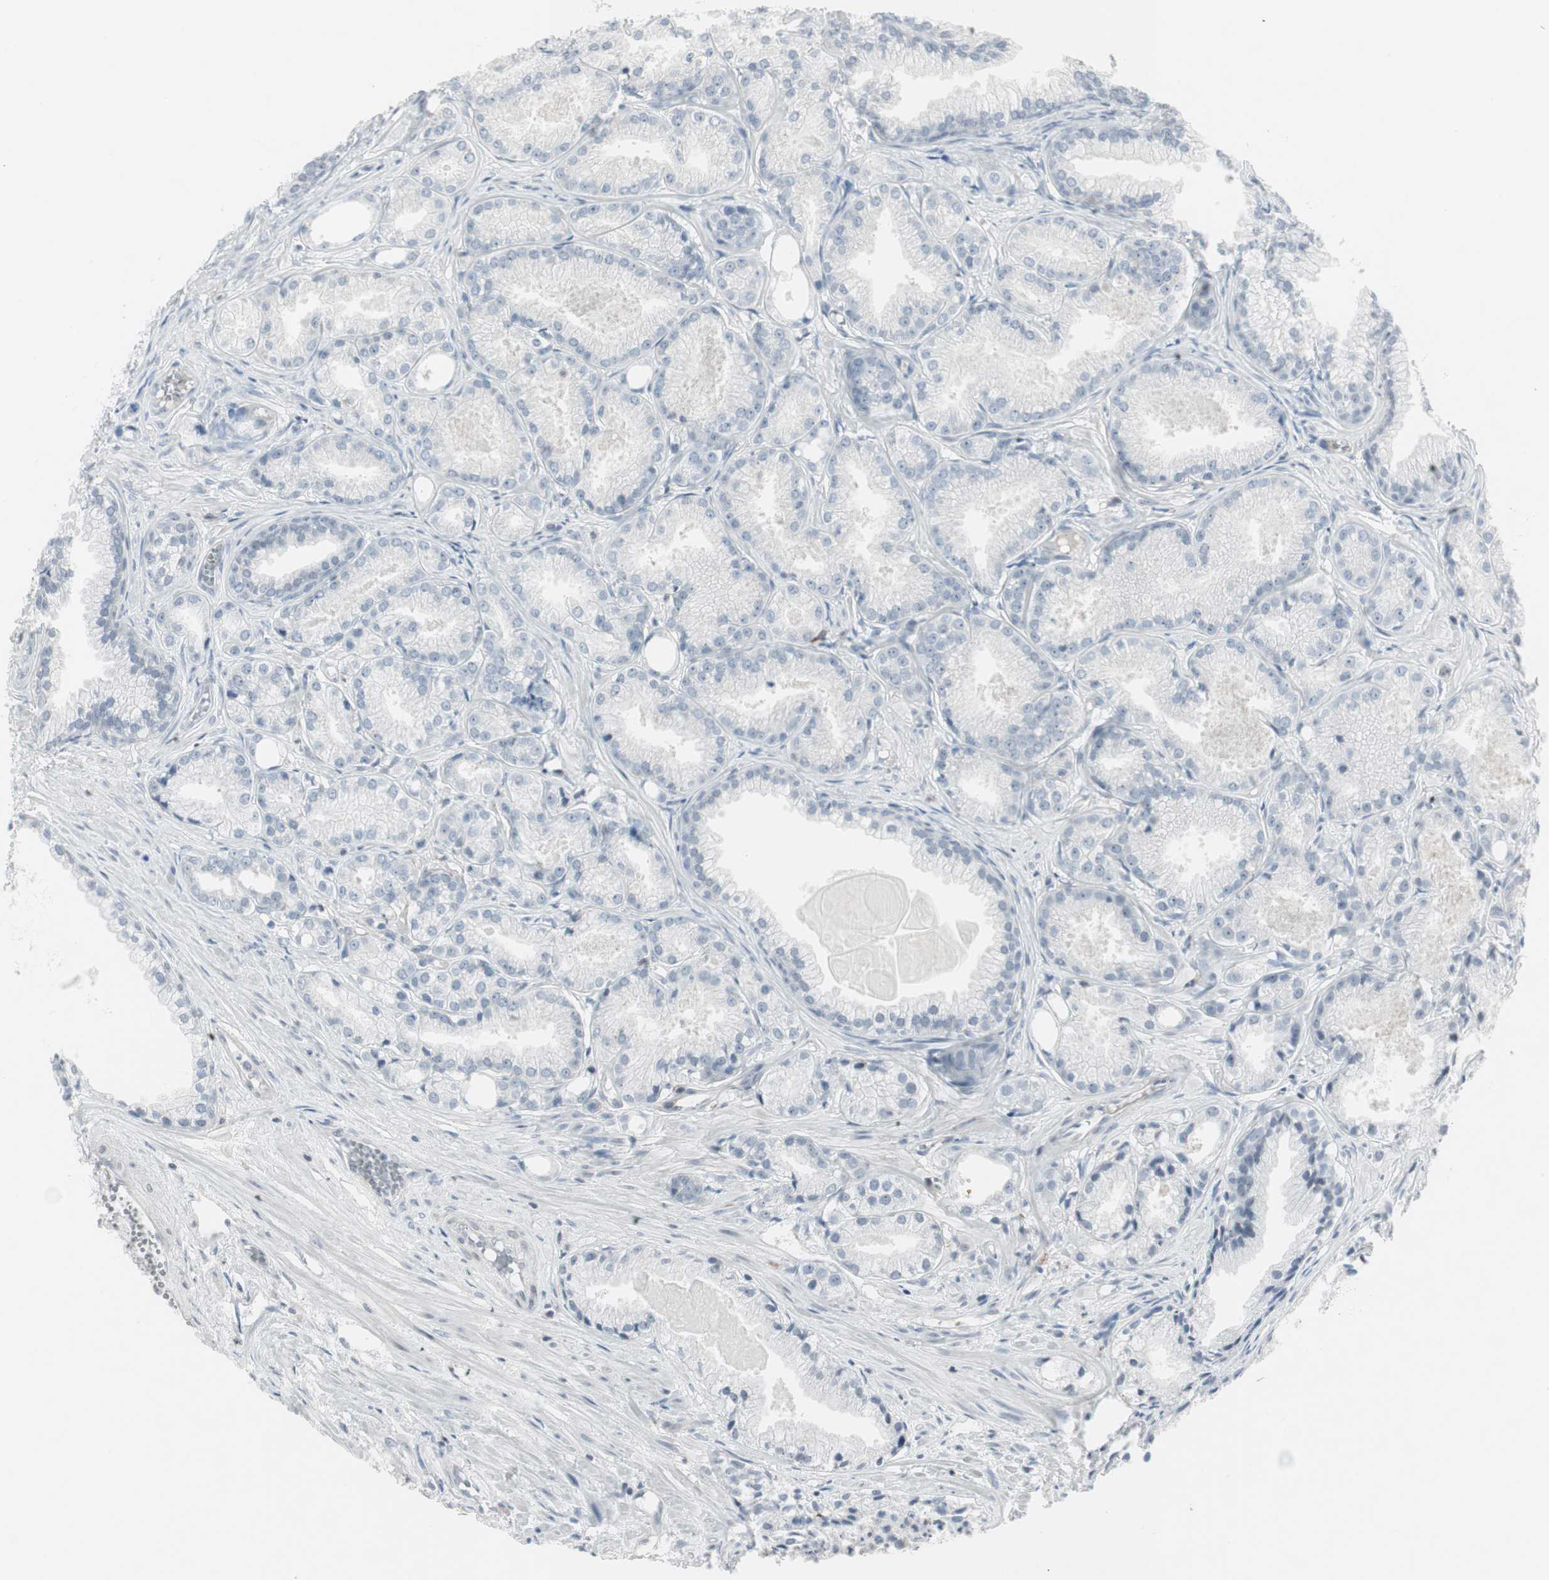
{"staining": {"intensity": "negative", "quantity": "none", "location": "none"}, "tissue": "prostate cancer", "cell_type": "Tumor cells", "image_type": "cancer", "snomed": [{"axis": "morphology", "description": "Adenocarcinoma, Low grade"}, {"axis": "topography", "description": "Prostate"}], "caption": "Immunohistochemical staining of prostate adenocarcinoma (low-grade) demonstrates no significant staining in tumor cells.", "gene": "MAP4K4", "patient": {"sex": "male", "age": 72}}